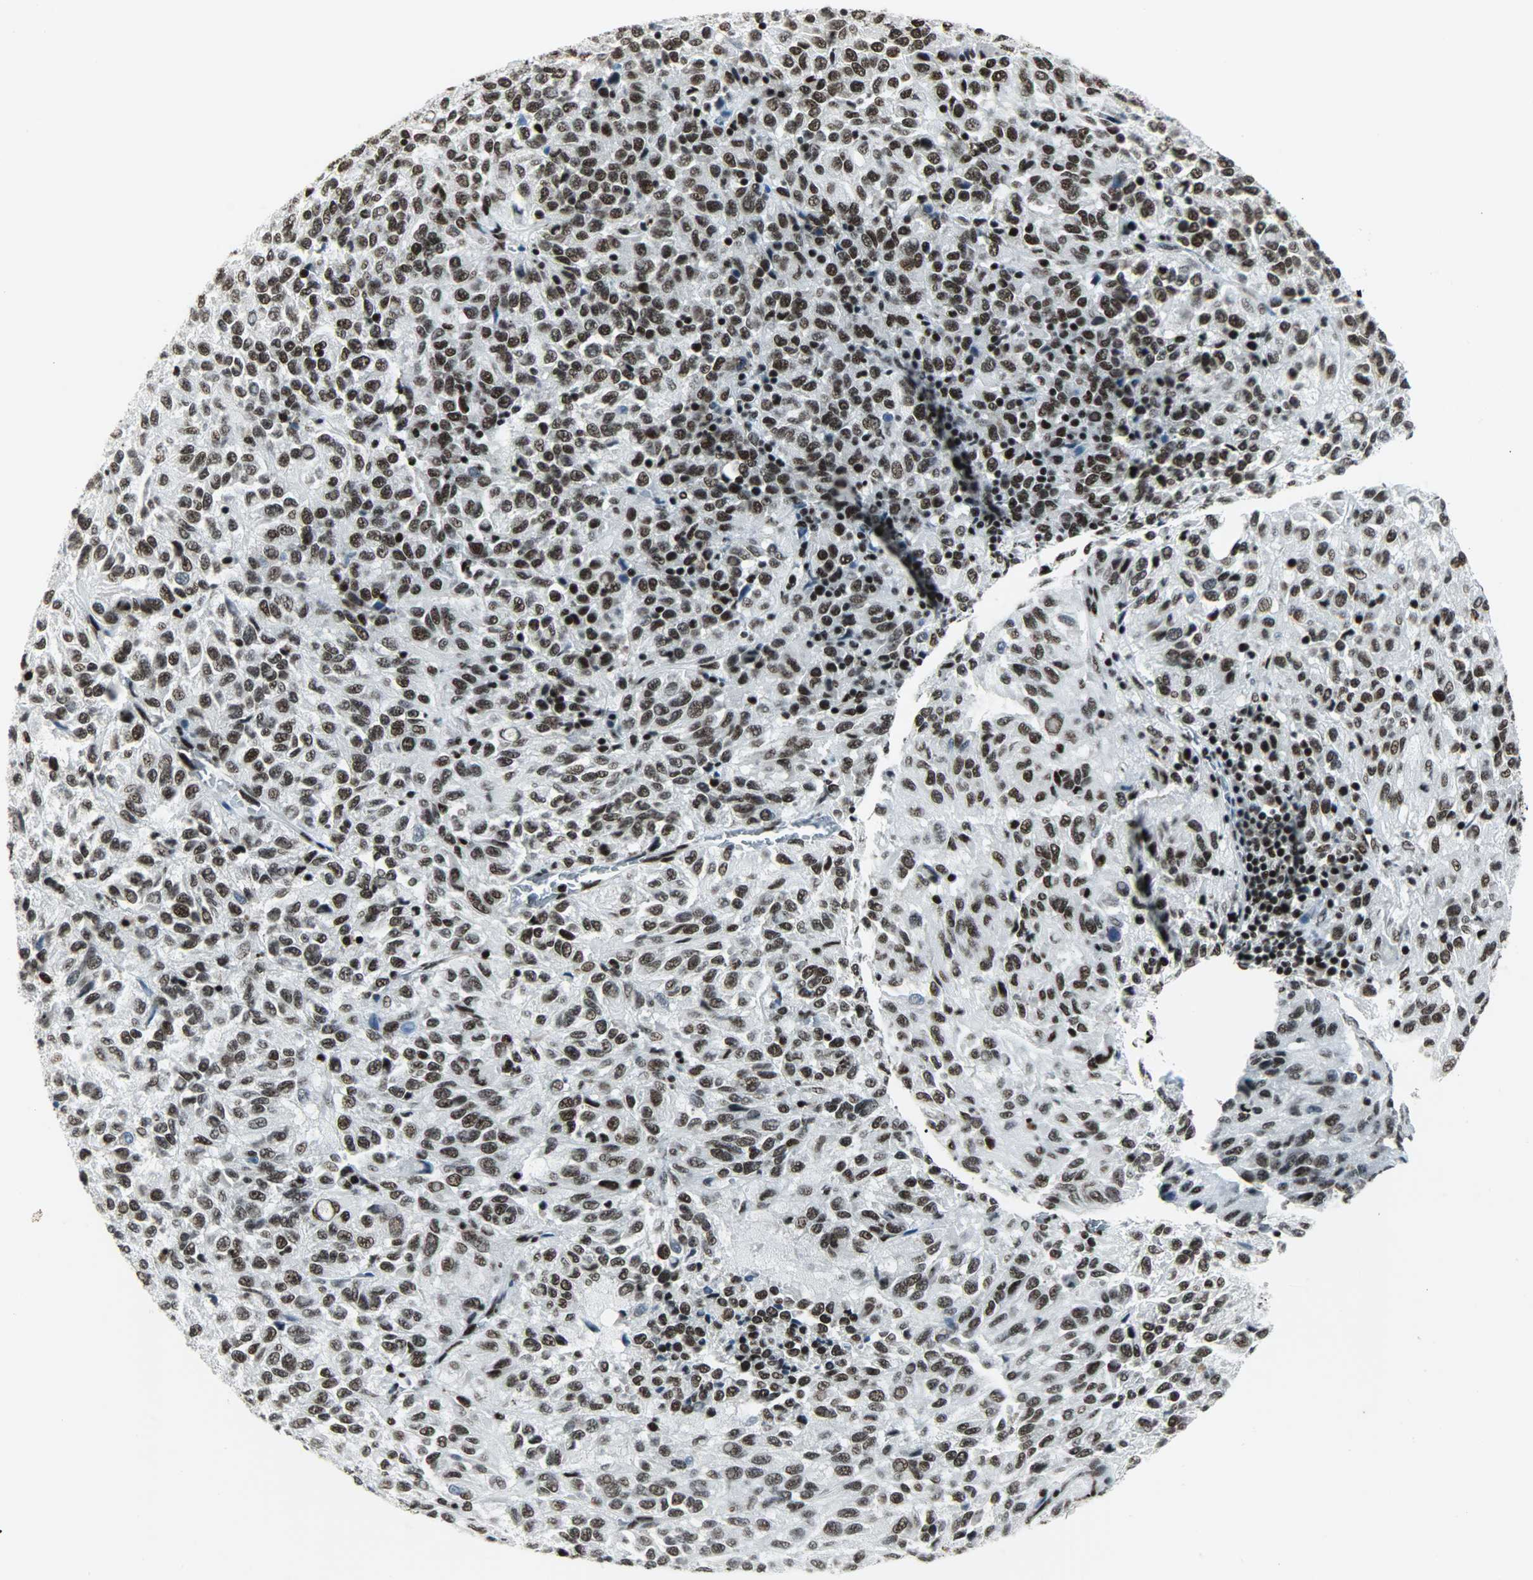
{"staining": {"intensity": "strong", "quantity": ">75%", "location": "nuclear"}, "tissue": "melanoma", "cell_type": "Tumor cells", "image_type": "cancer", "snomed": [{"axis": "morphology", "description": "Malignant melanoma, Metastatic site"}, {"axis": "topography", "description": "Lung"}], "caption": "Malignant melanoma (metastatic site) stained with DAB IHC exhibits high levels of strong nuclear expression in approximately >75% of tumor cells. Ihc stains the protein in brown and the nuclei are stained blue.", "gene": "SNRPA", "patient": {"sex": "male", "age": 64}}